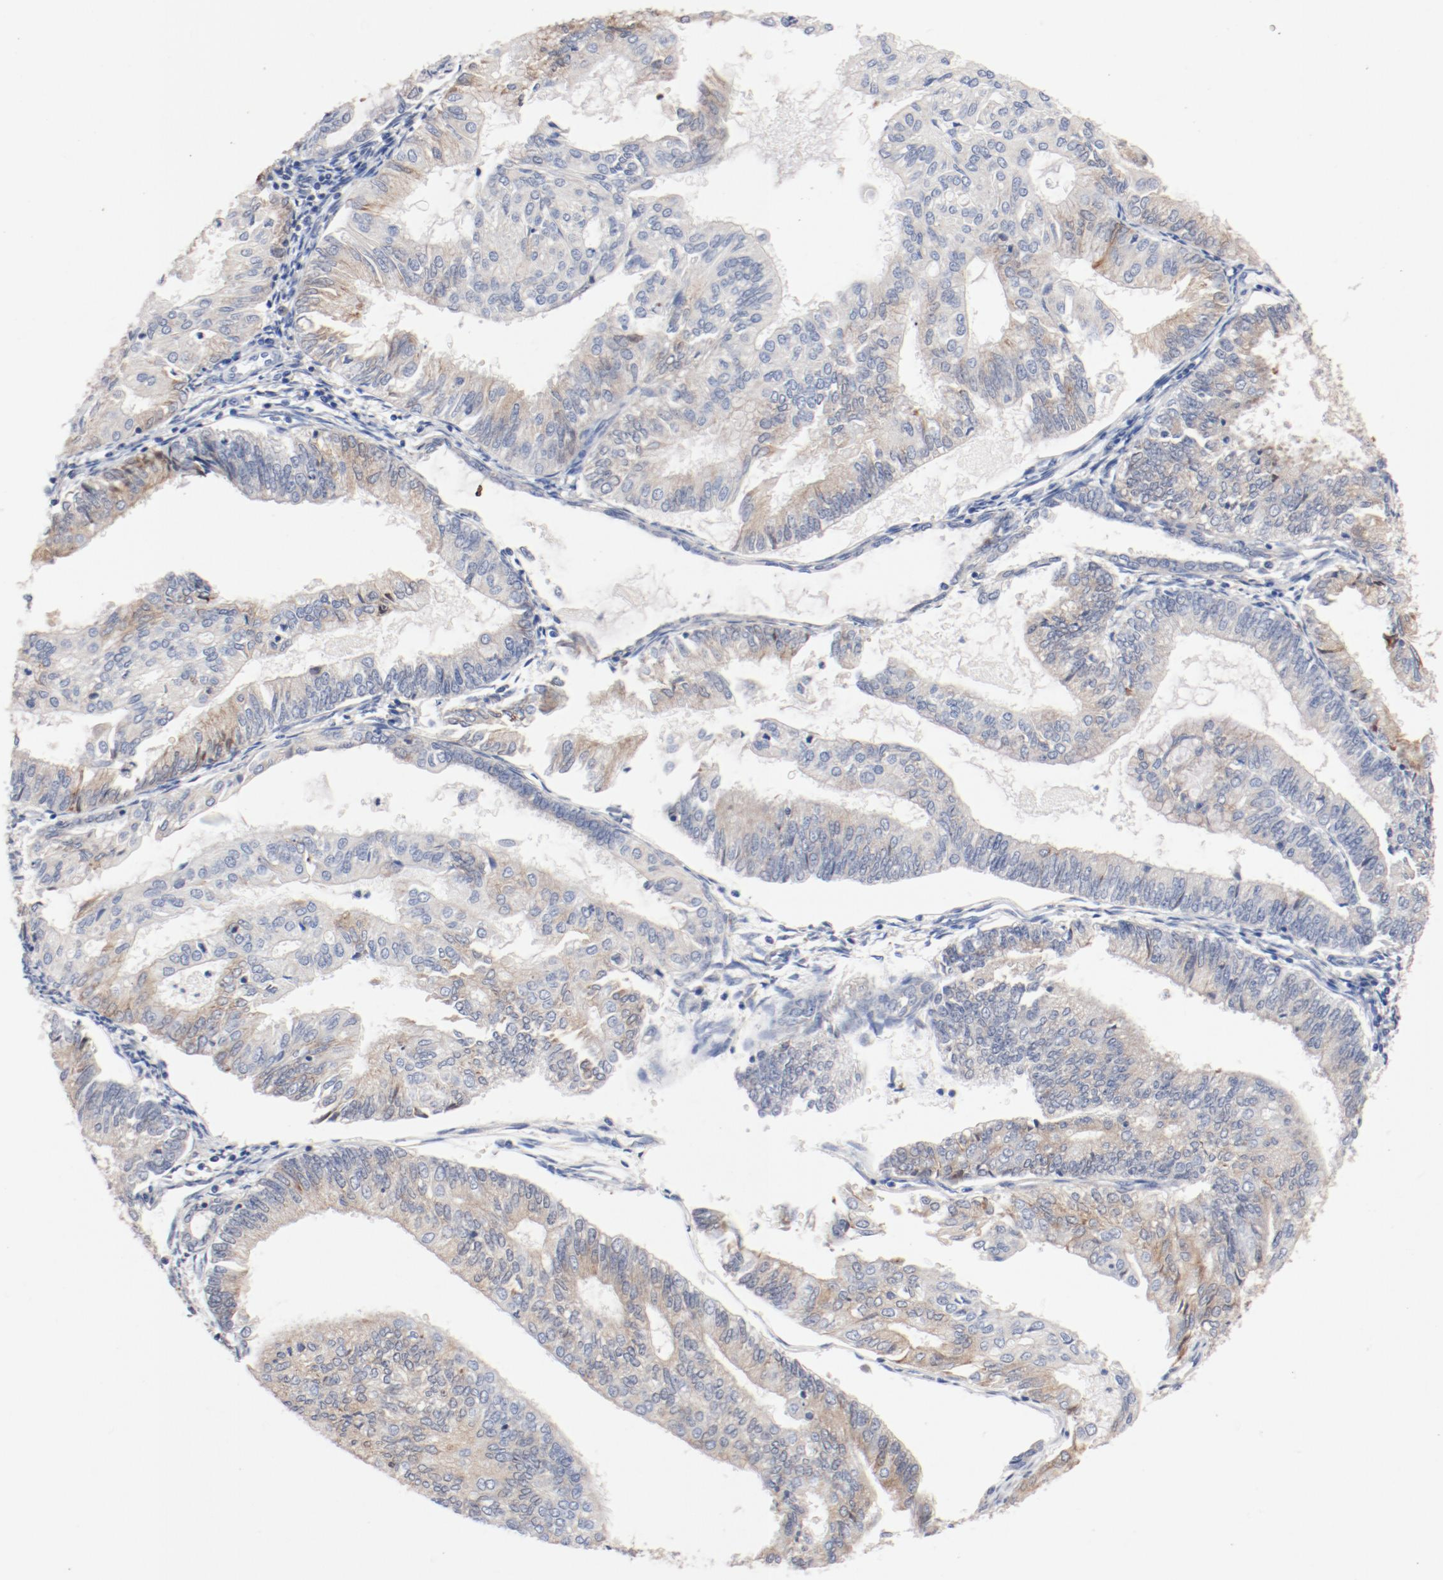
{"staining": {"intensity": "moderate", "quantity": ">75%", "location": "cytoplasmic/membranous"}, "tissue": "endometrial cancer", "cell_type": "Tumor cells", "image_type": "cancer", "snomed": [{"axis": "morphology", "description": "Adenocarcinoma, NOS"}, {"axis": "topography", "description": "Endometrium"}], "caption": "Protein expression analysis of human endometrial adenocarcinoma reveals moderate cytoplasmic/membranous positivity in about >75% of tumor cells. The protein is stained brown, and the nuclei are stained in blue (DAB (3,3'-diaminobenzidine) IHC with brightfield microscopy, high magnification).", "gene": "PDPK1", "patient": {"sex": "female", "age": 59}}